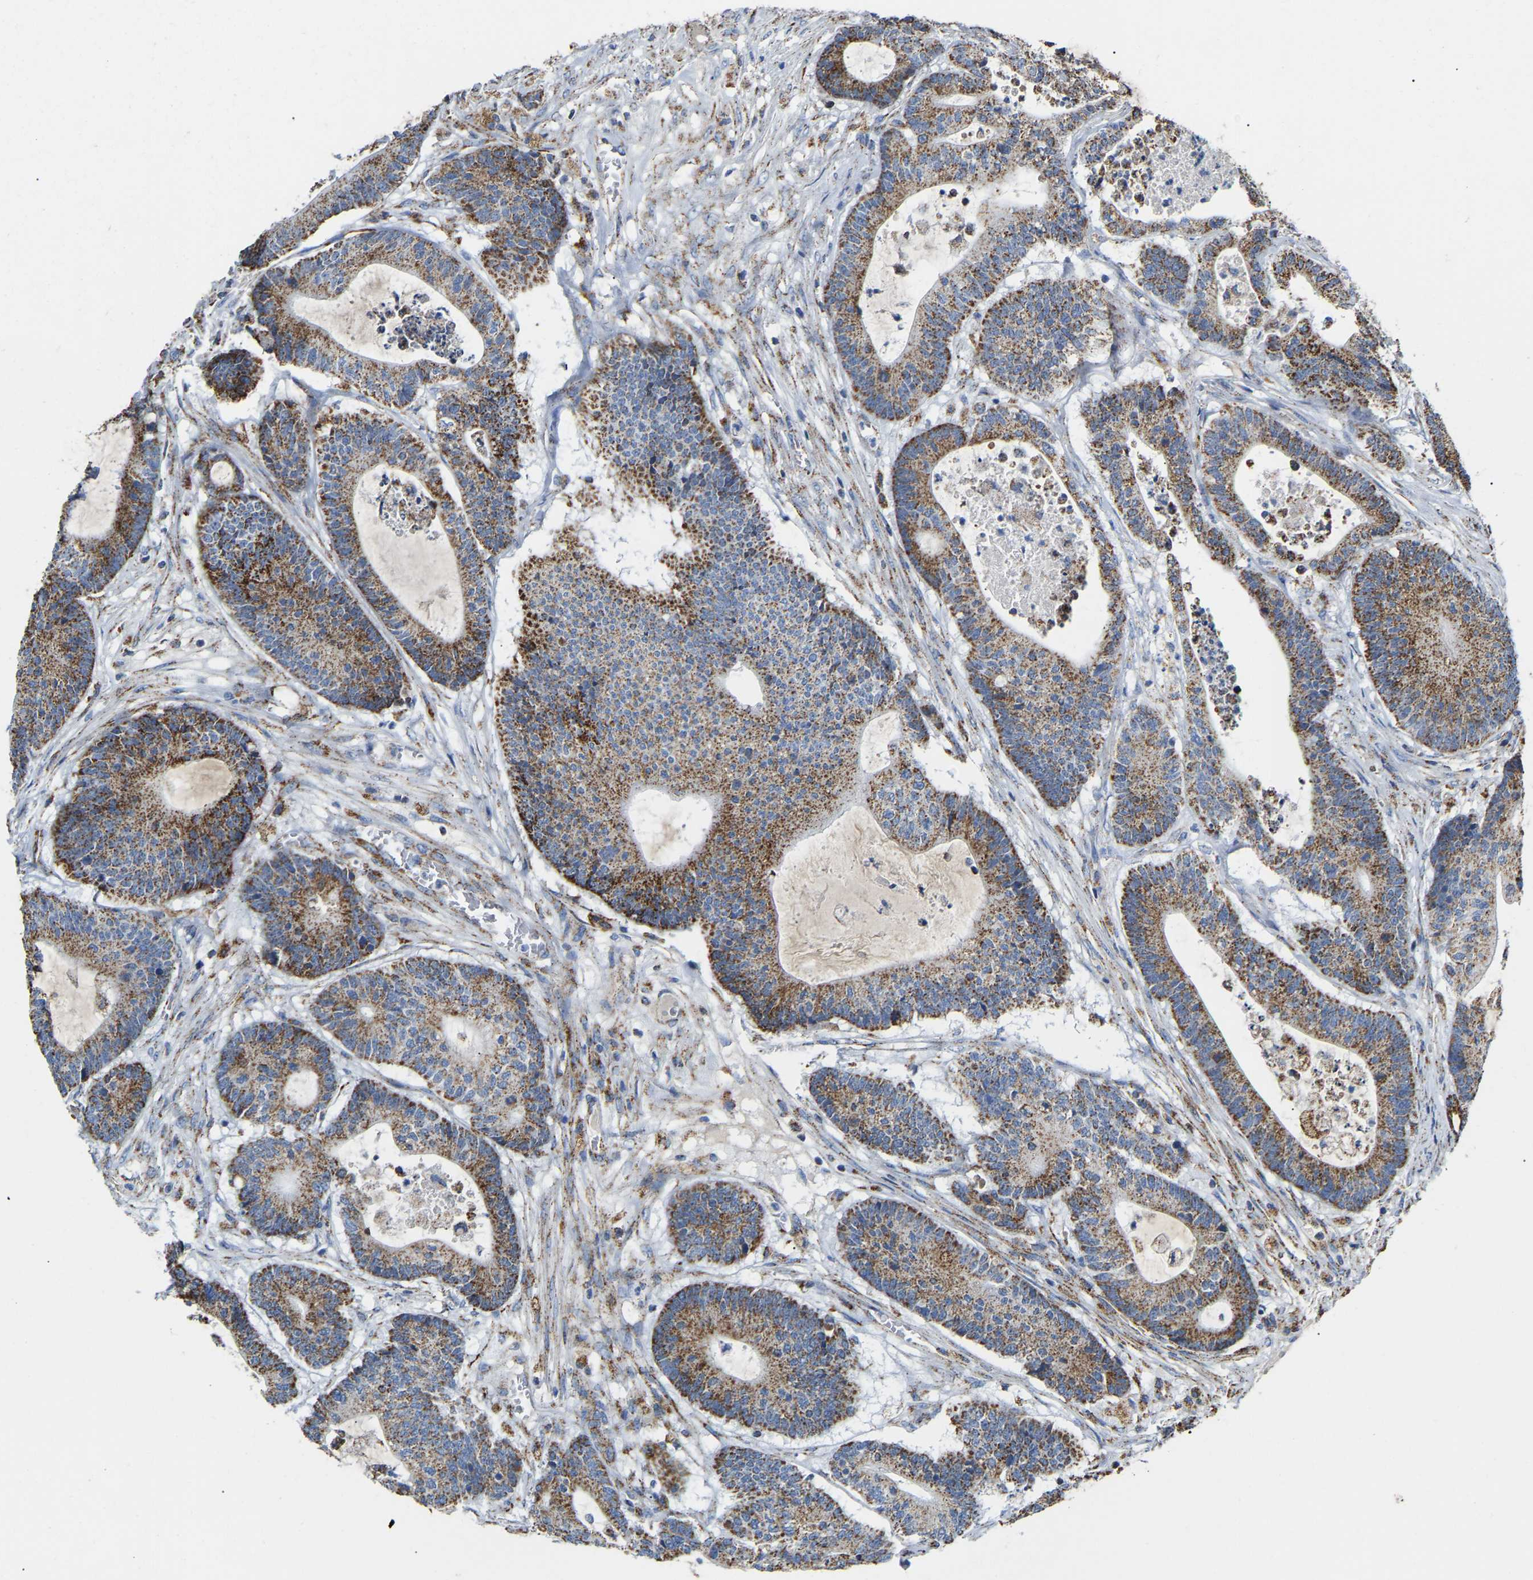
{"staining": {"intensity": "moderate", "quantity": ">75%", "location": "cytoplasmic/membranous"}, "tissue": "colorectal cancer", "cell_type": "Tumor cells", "image_type": "cancer", "snomed": [{"axis": "morphology", "description": "Adenocarcinoma, NOS"}, {"axis": "topography", "description": "Colon"}], "caption": "Tumor cells show moderate cytoplasmic/membranous staining in about >75% of cells in colorectal cancer (adenocarcinoma).", "gene": "HIBADH", "patient": {"sex": "female", "age": 84}}